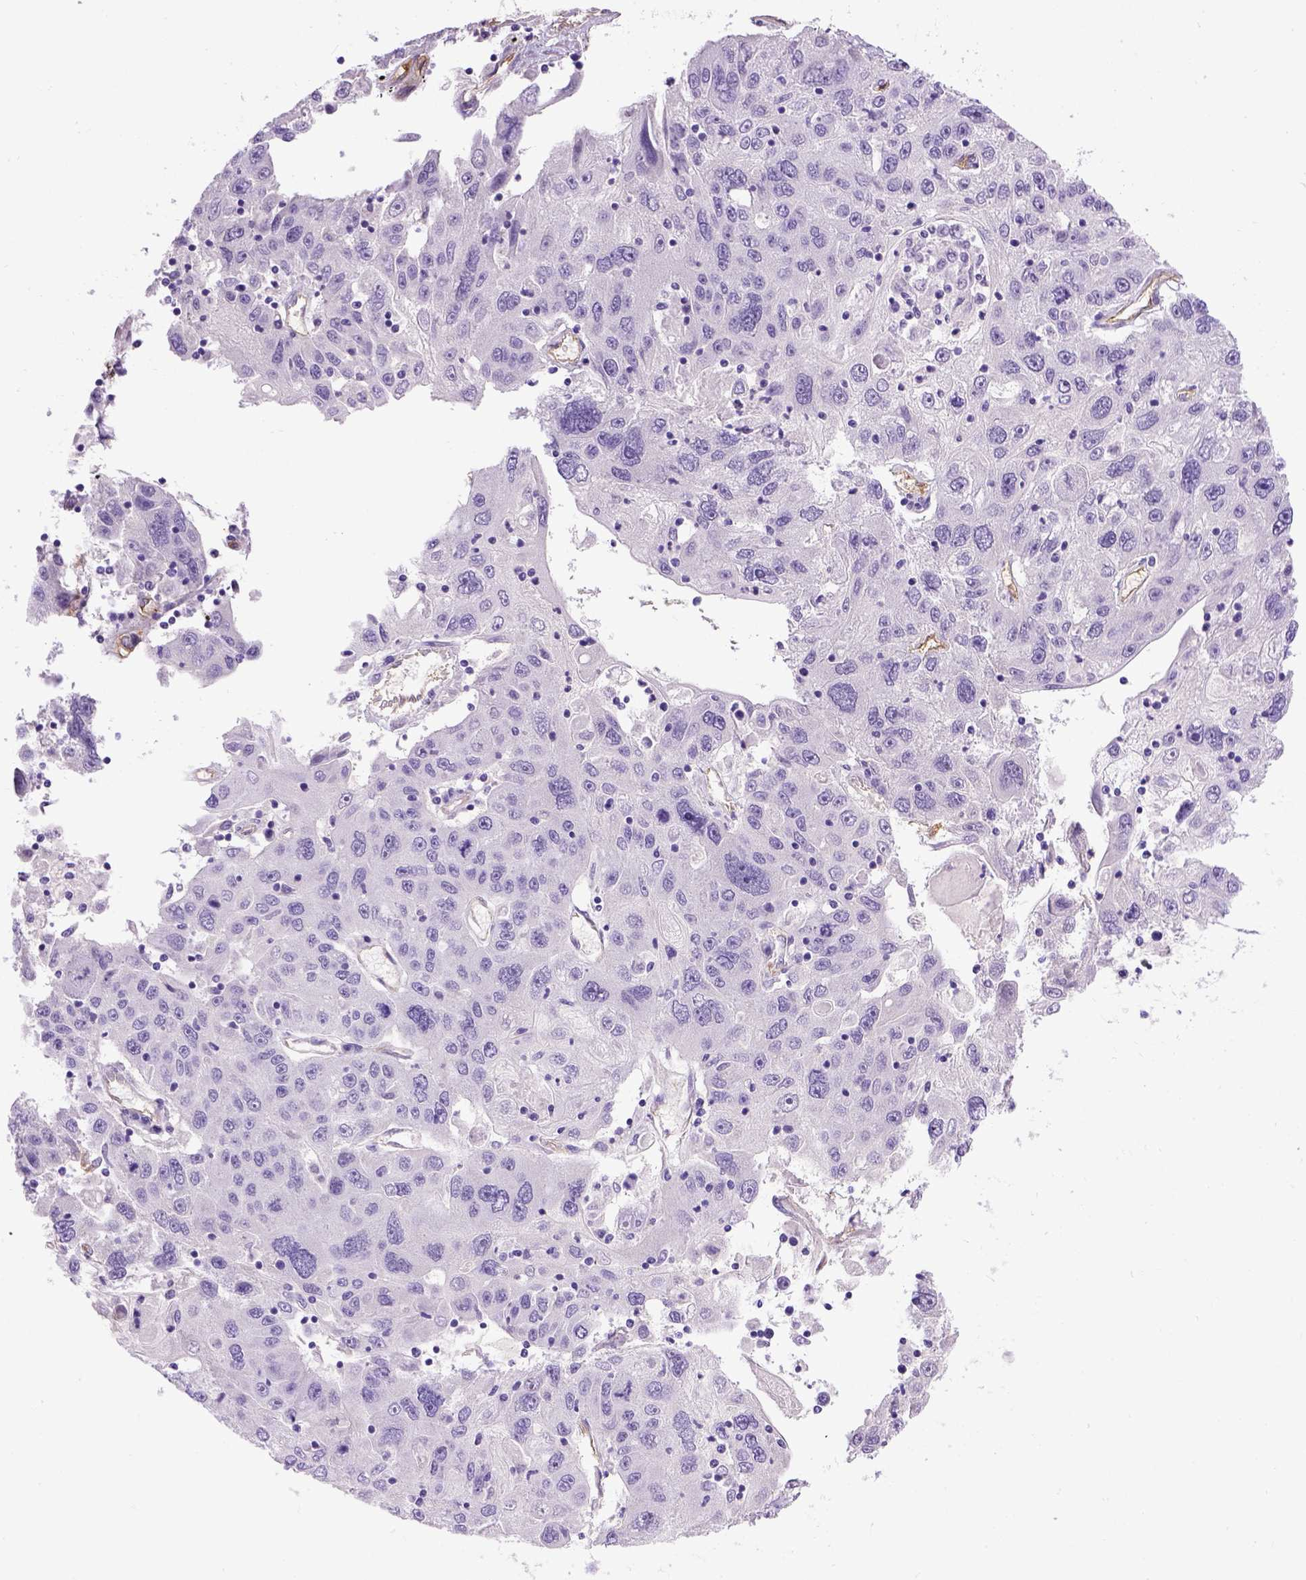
{"staining": {"intensity": "negative", "quantity": "none", "location": "none"}, "tissue": "stomach cancer", "cell_type": "Tumor cells", "image_type": "cancer", "snomed": [{"axis": "morphology", "description": "Adenocarcinoma, NOS"}, {"axis": "topography", "description": "Stomach"}], "caption": "Immunohistochemistry histopathology image of adenocarcinoma (stomach) stained for a protein (brown), which demonstrates no staining in tumor cells. The staining is performed using DAB (3,3'-diaminobenzidine) brown chromogen with nuclei counter-stained in using hematoxylin.", "gene": "ENG", "patient": {"sex": "male", "age": 56}}